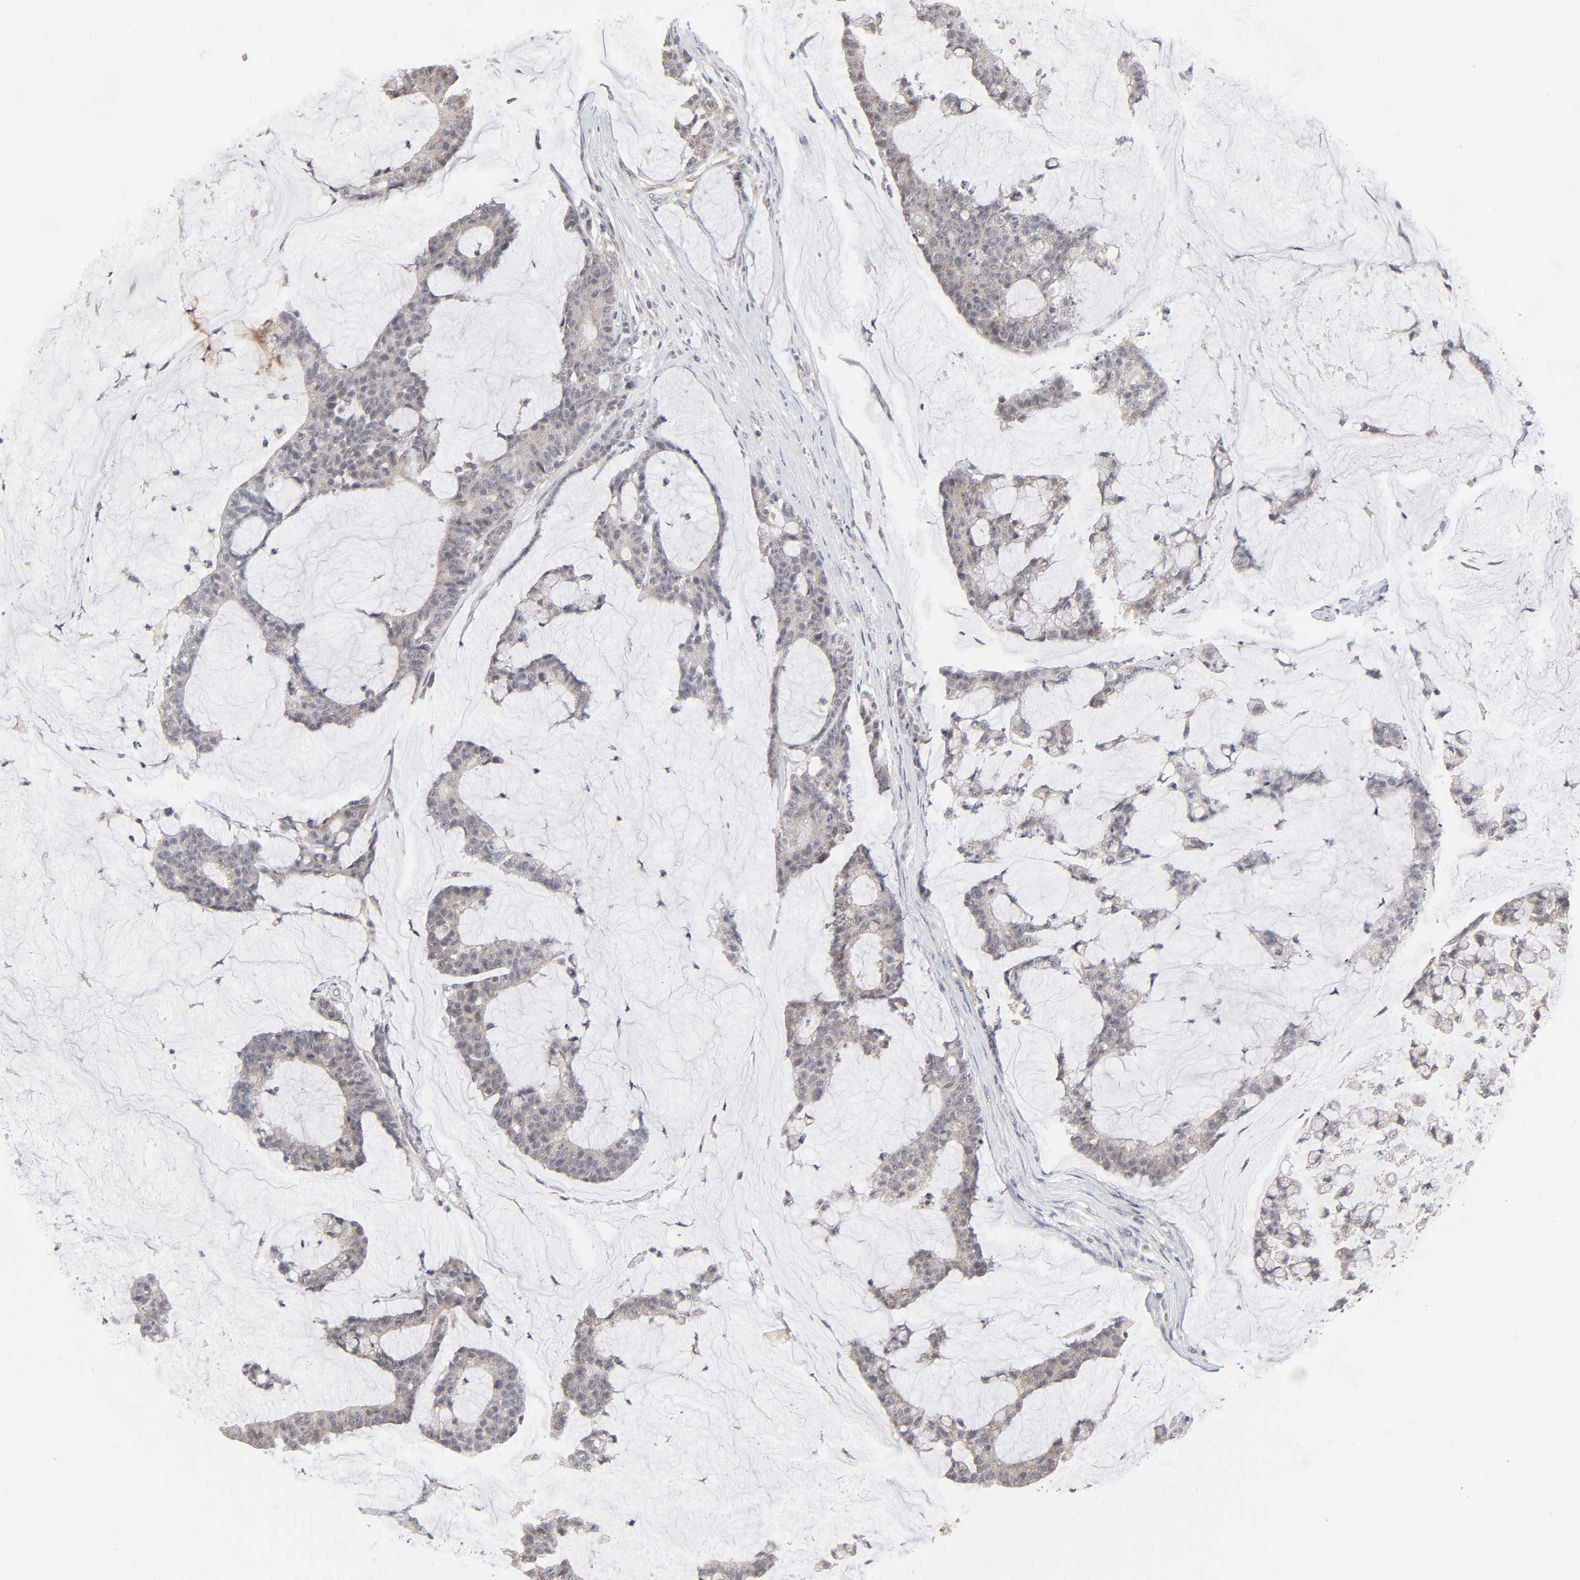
{"staining": {"intensity": "weak", "quantity": "25%-75%", "location": "cytoplasmic/membranous"}, "tissue": "colorectal cancer", "cell_type": "Tumor cells", "image_type": "cancer", "snomed": [{"axis": "morphology", "description": "Adenocarcinoma, NOS"}, {"axis": "topography", "description": "Colon"}], "caption": "Colorectal adenocarcinoma stained with DAB immunohistochemistry demonstrates low levels of weak cytoplasmic/membranous staining in approximately 25%-75% of tumor cells. (Brightfield microscopy of DAB IHC at high magnification).", "gene": "AUH", "patient": {"sex": "female", "age": 84}}